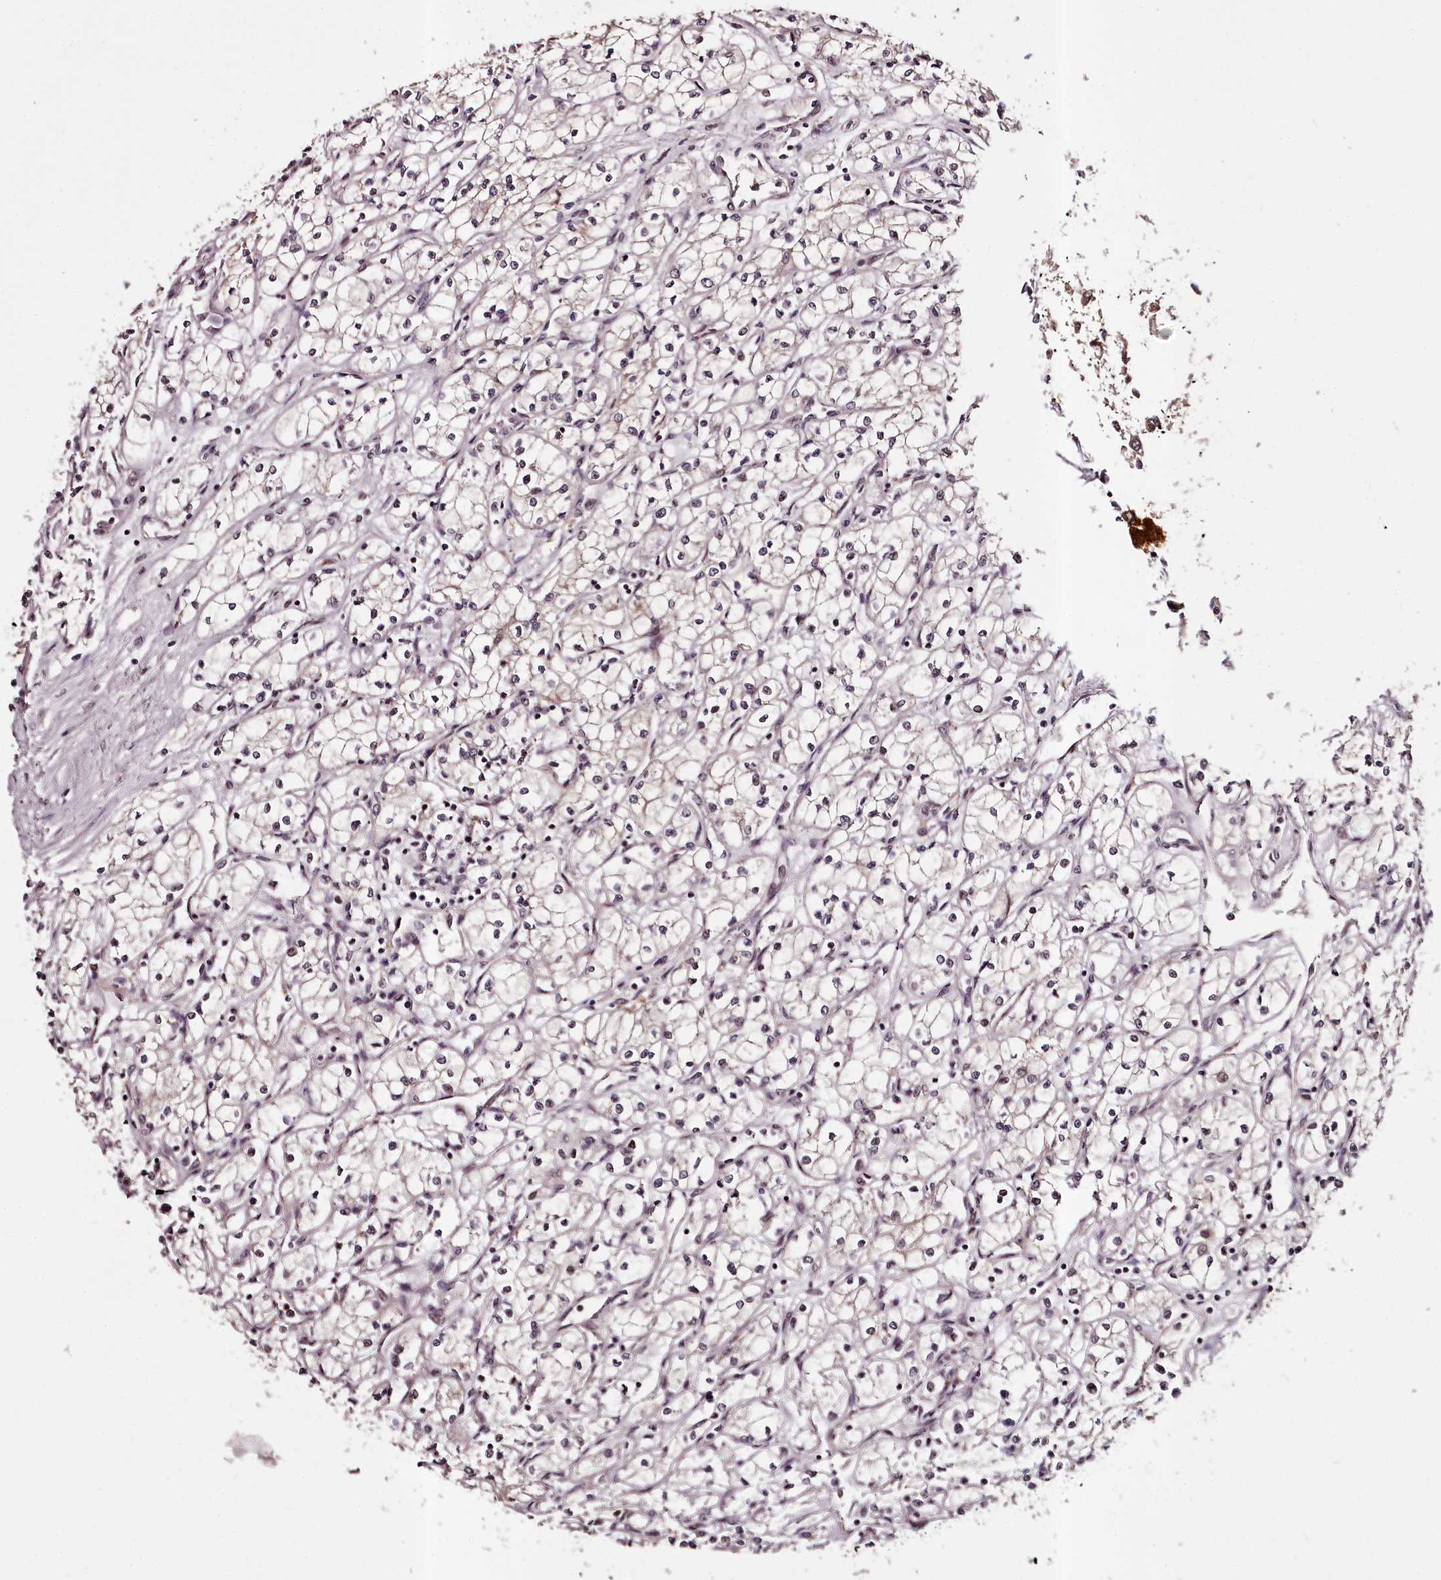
{"staining": {"intensity": "negative", "quantity": "none", "location": "none"}, "tissue": "renal cancer", "cell_type": "Tumor cells", "image_type": "cancer", "snomed": [{"axis": "morphology", "description": "Adenocarcinoma, NOS"}, {"axis": "topography", "description": "Kidney"}], "caption": "IHC of renal adenocarcinoma shows no positivity in tumor cells. (DAB (3,3'-diaminobenzidine) immunohistochemistry (IHC) visualized using brightfield microscopy, high magnification).", "gene": "MAML3", "patient": {"sex": "male", "age": 59}}